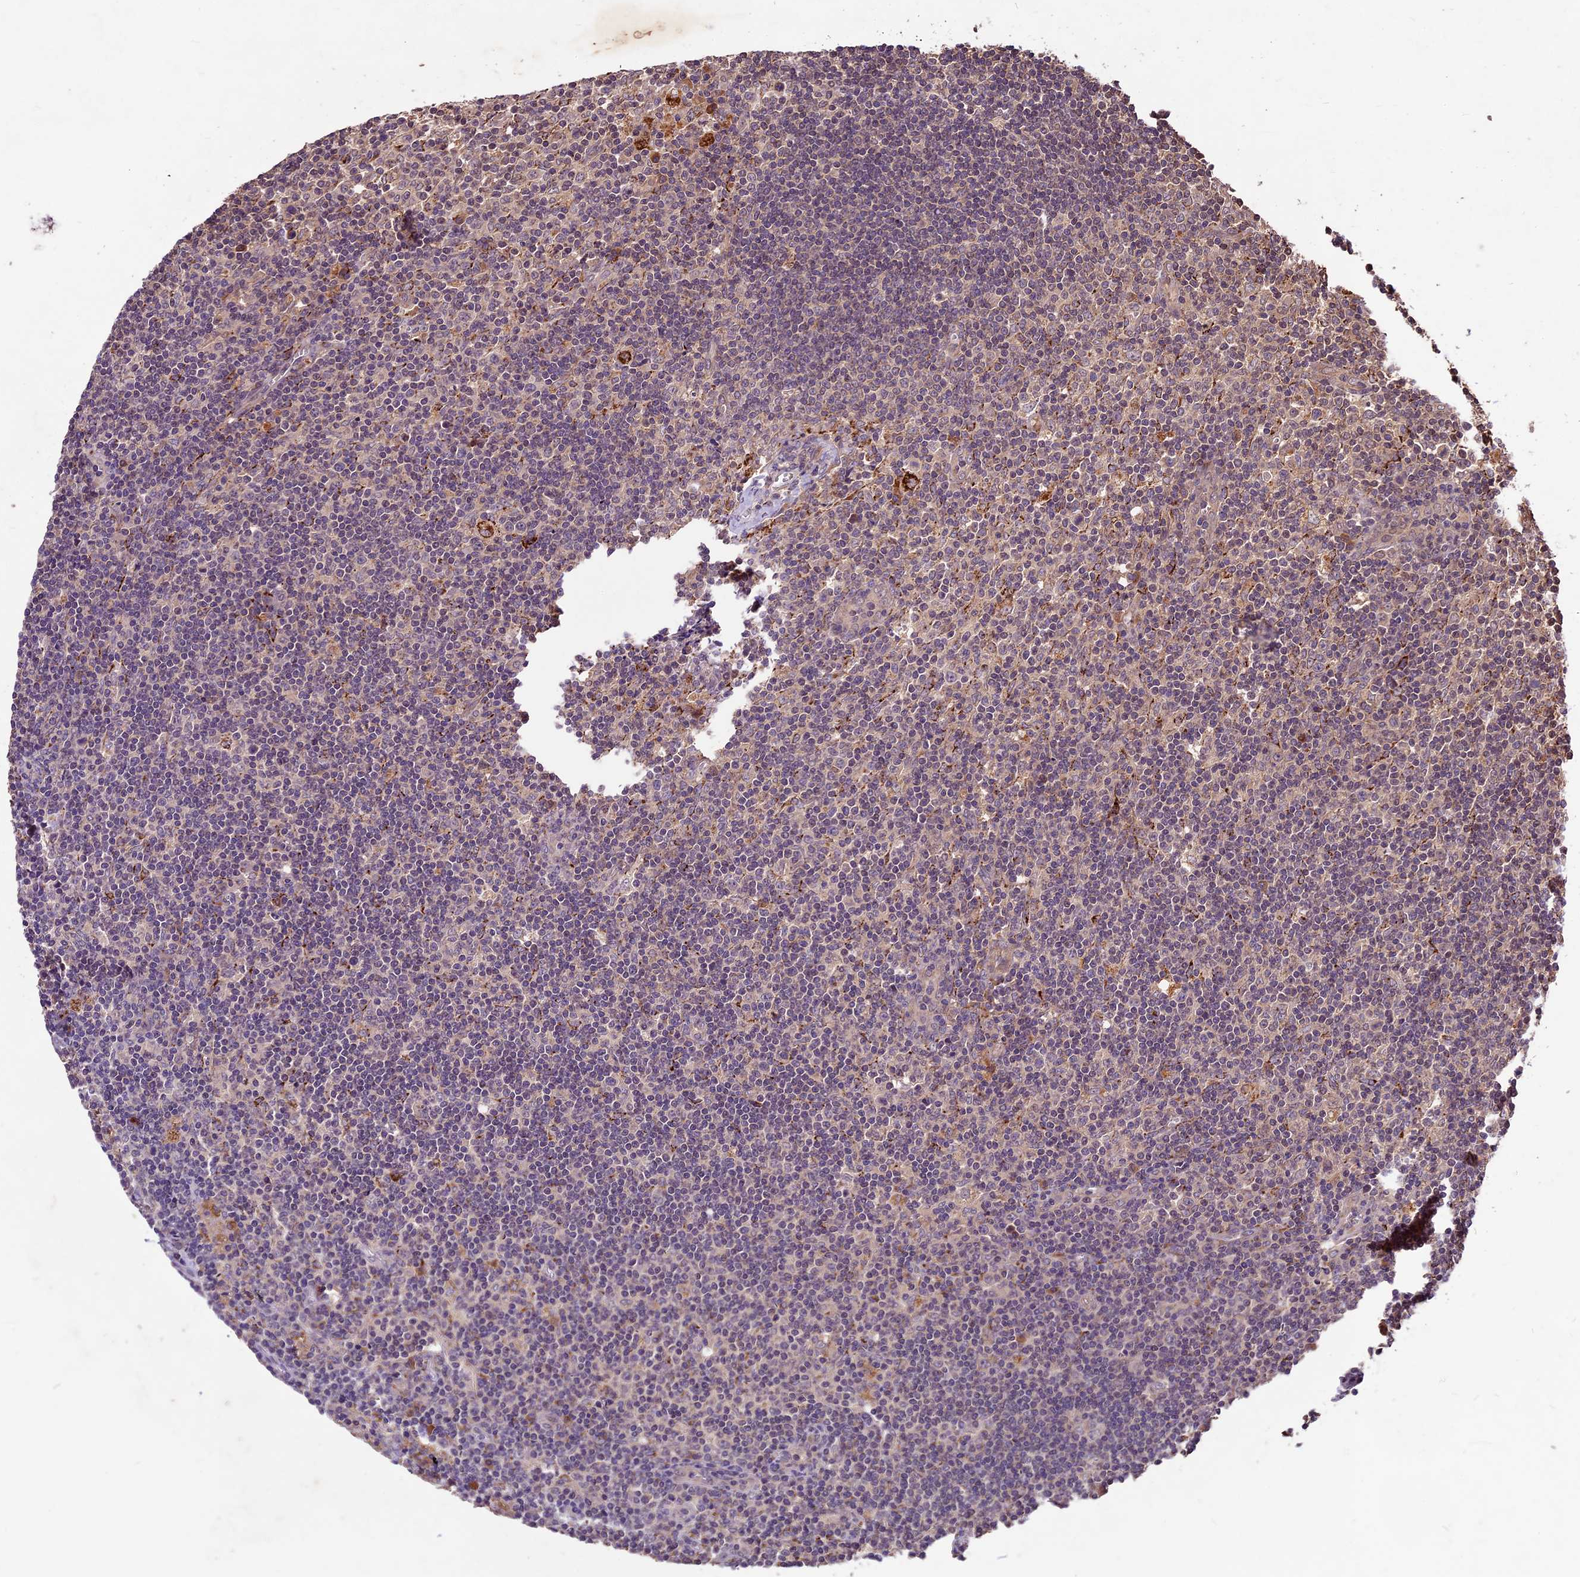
{"staining": {"intensity": "moderate", "quantity": "25%-75%", "location": "cytoplasmic/membranous"}, "tissue": "lymph node", "cell_type": "Germinal center cells", "image_type": "normal", "snomed": [{"axis": "morphology", "description": "Normal tissue, NOS"}, {"axis": "topography", "description": "Lymph node"}], "caption": "DAB (3,3'-diaminobenzidine) immunohistochemical staining of normal human lymph node exhibits moderate cytoplasmic/membranous protein staining in approximately 25%-75% of germinal center cells.", "gene": "CRLF1", "patient": {"sex": "male", "age": 58}}